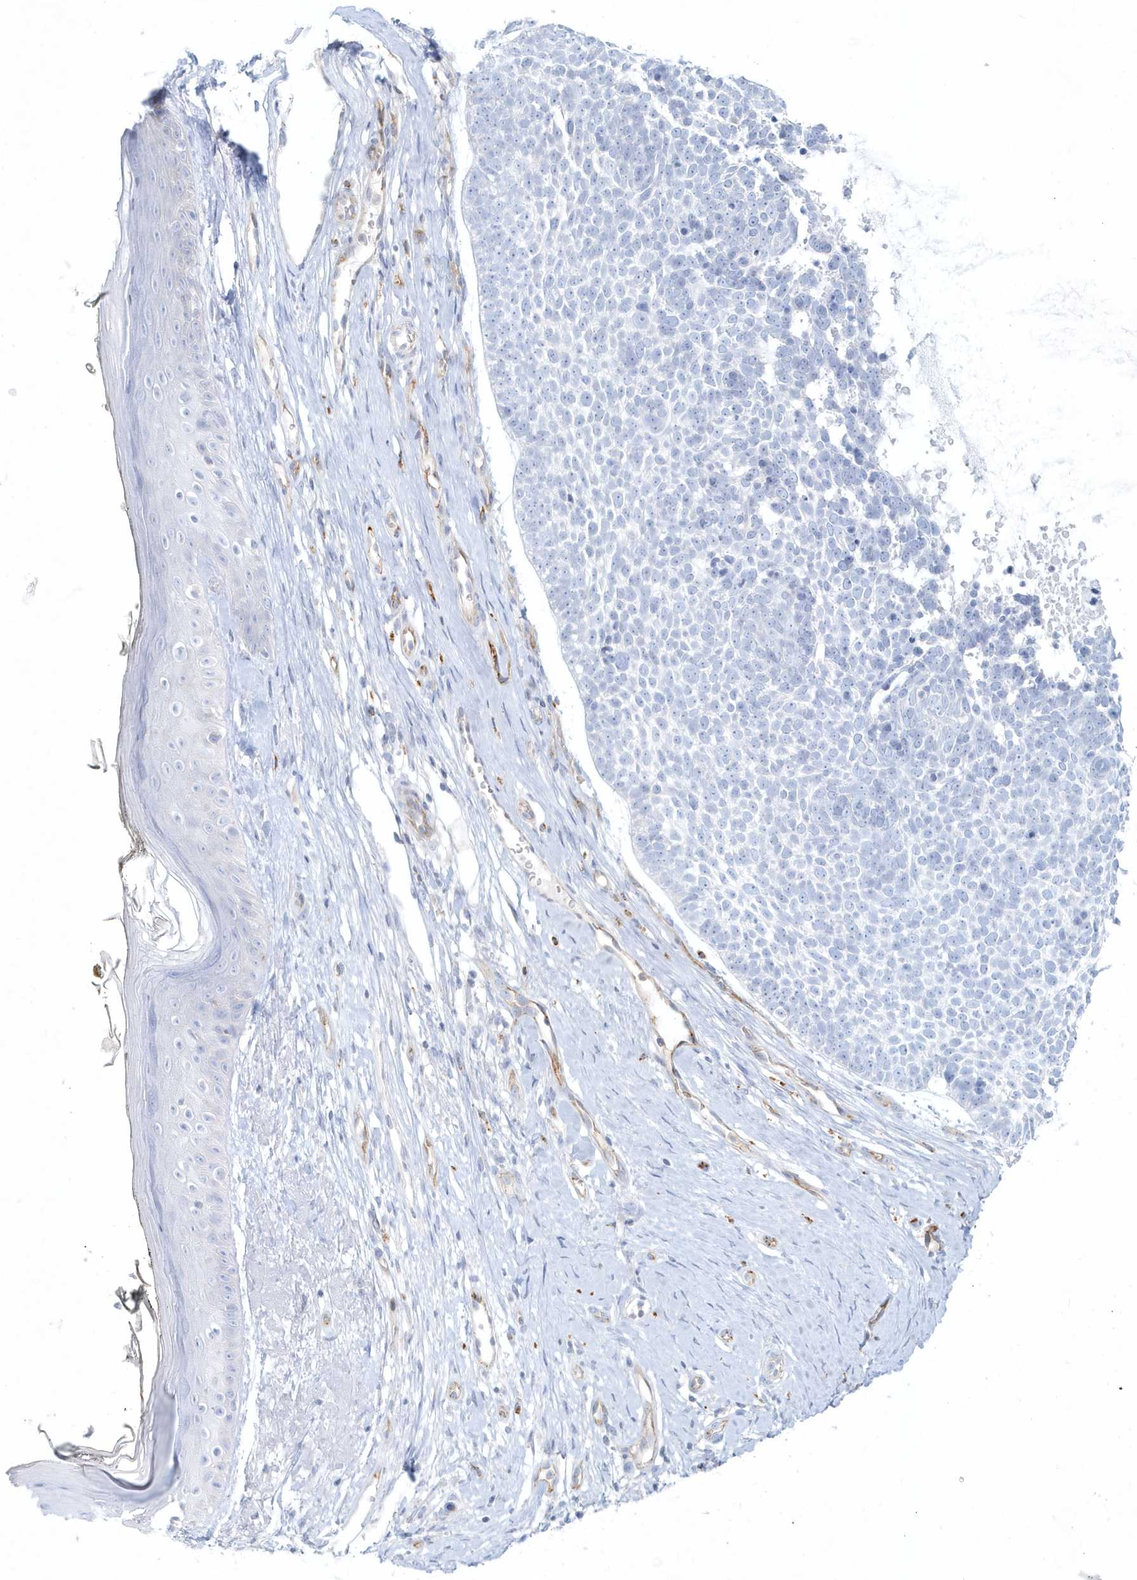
{"staining": {"intensity": "negative", "quantity": "none", "location": "none"}, "tissue": "skin cancer", "cell_type": "Tumor cells", "image_type": "cancer", "snomed": [{"axis": "morphology", "description": "Basal cell carcinoma"}, {"axis": "topography", "description": "Skin"}], "caption": "The micrograph displays no staining of tumor cells in skin cancer.", "gene": "DNAH1", "patient": {"sex": "female", "age": 81}}